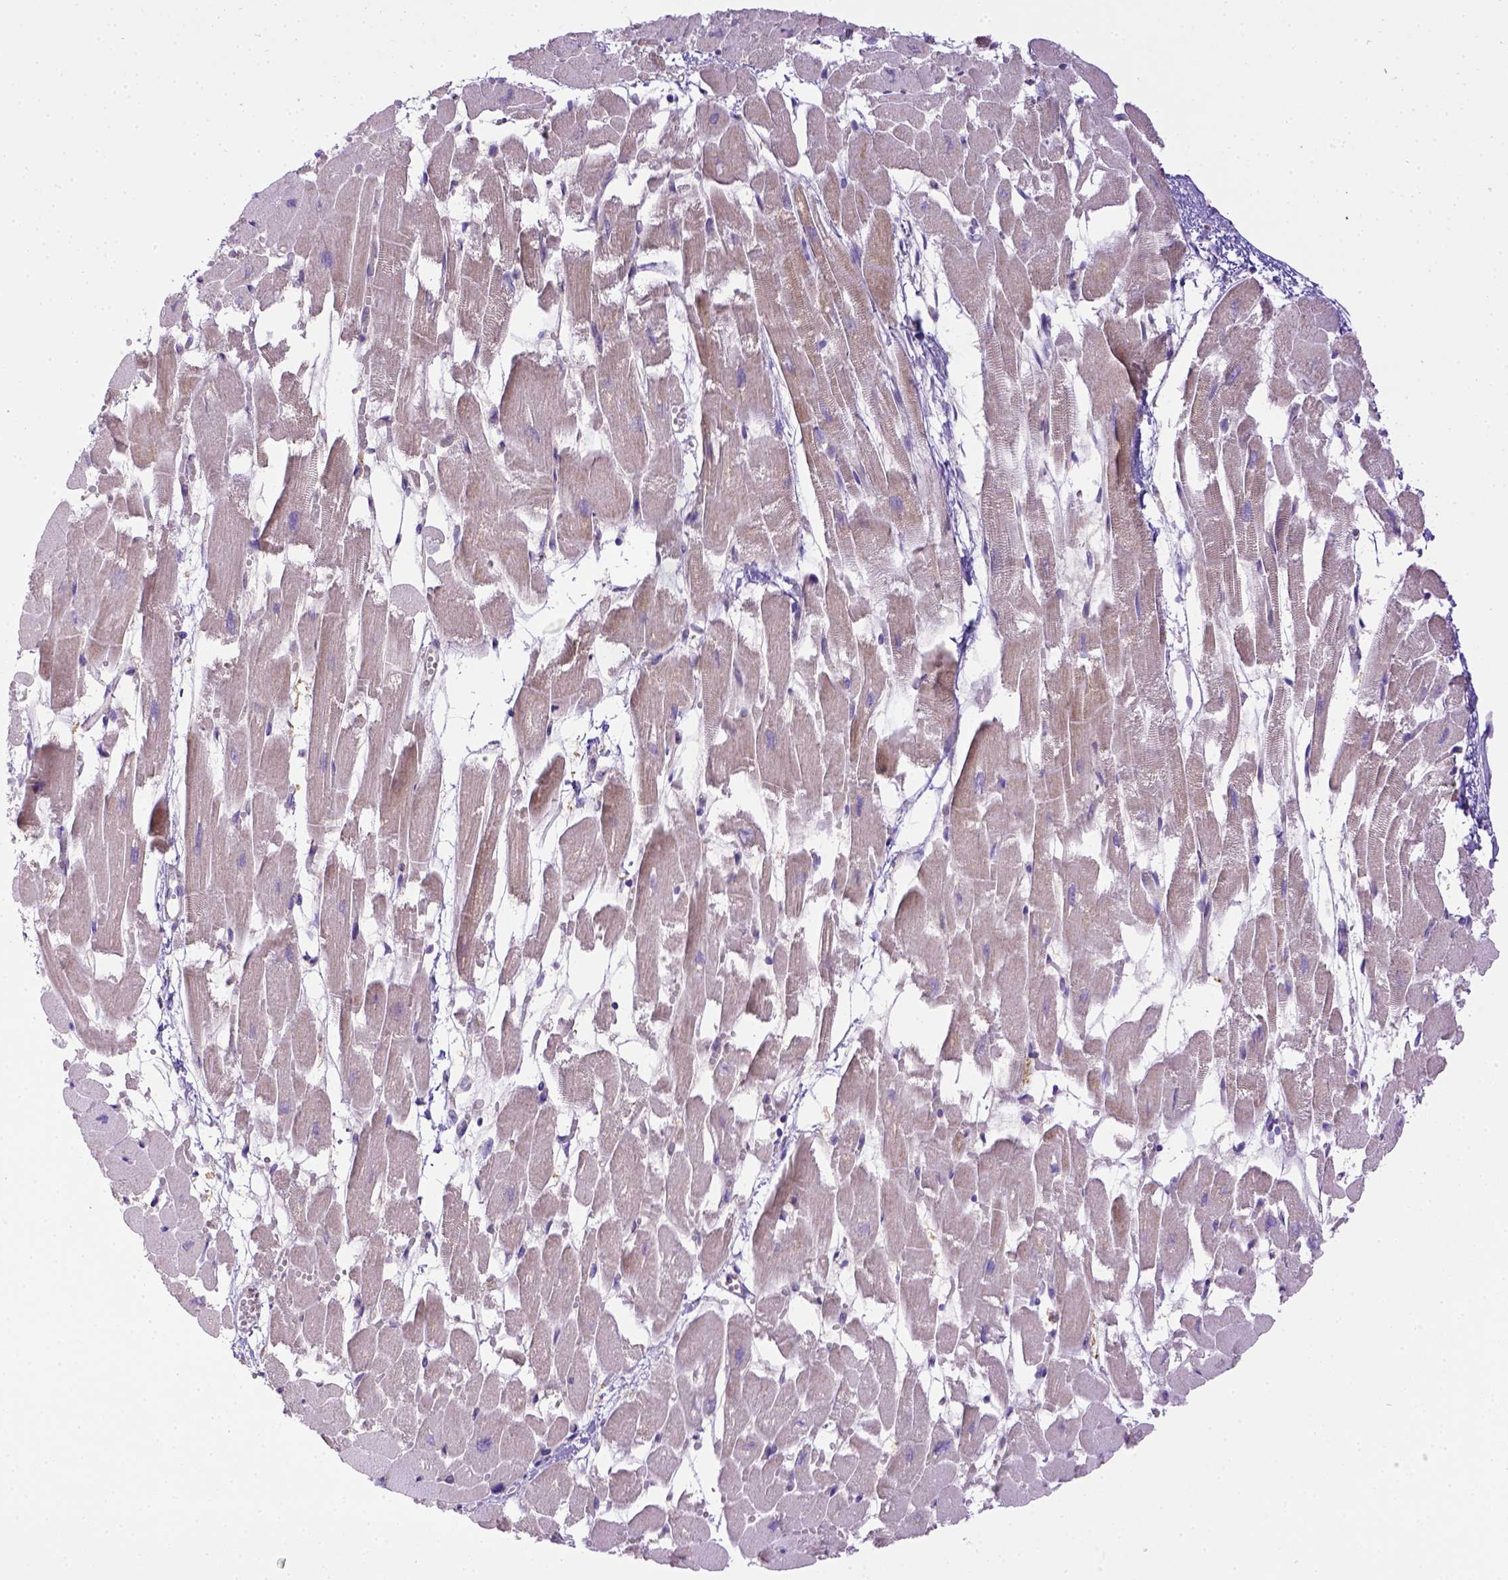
{"staining": {"intensity": "negative", "quantity": "none", "location": "none"}, "tissue": "heart muscle", "cell_type": "Cardiomyocytes", "image_type": "normal", "snomed": [{"axis": "morphology", "description": "Normal tissue, NOS"}, {"axis": "topography", "description": "Heart"}], "caption": "This is an immunohistochemistry photomicrograph of unremarkable human heart muscle. There is no staining in cardiomyocytes.", "gene": "CD40", "patient": {"sex": "female", "age": 52}}